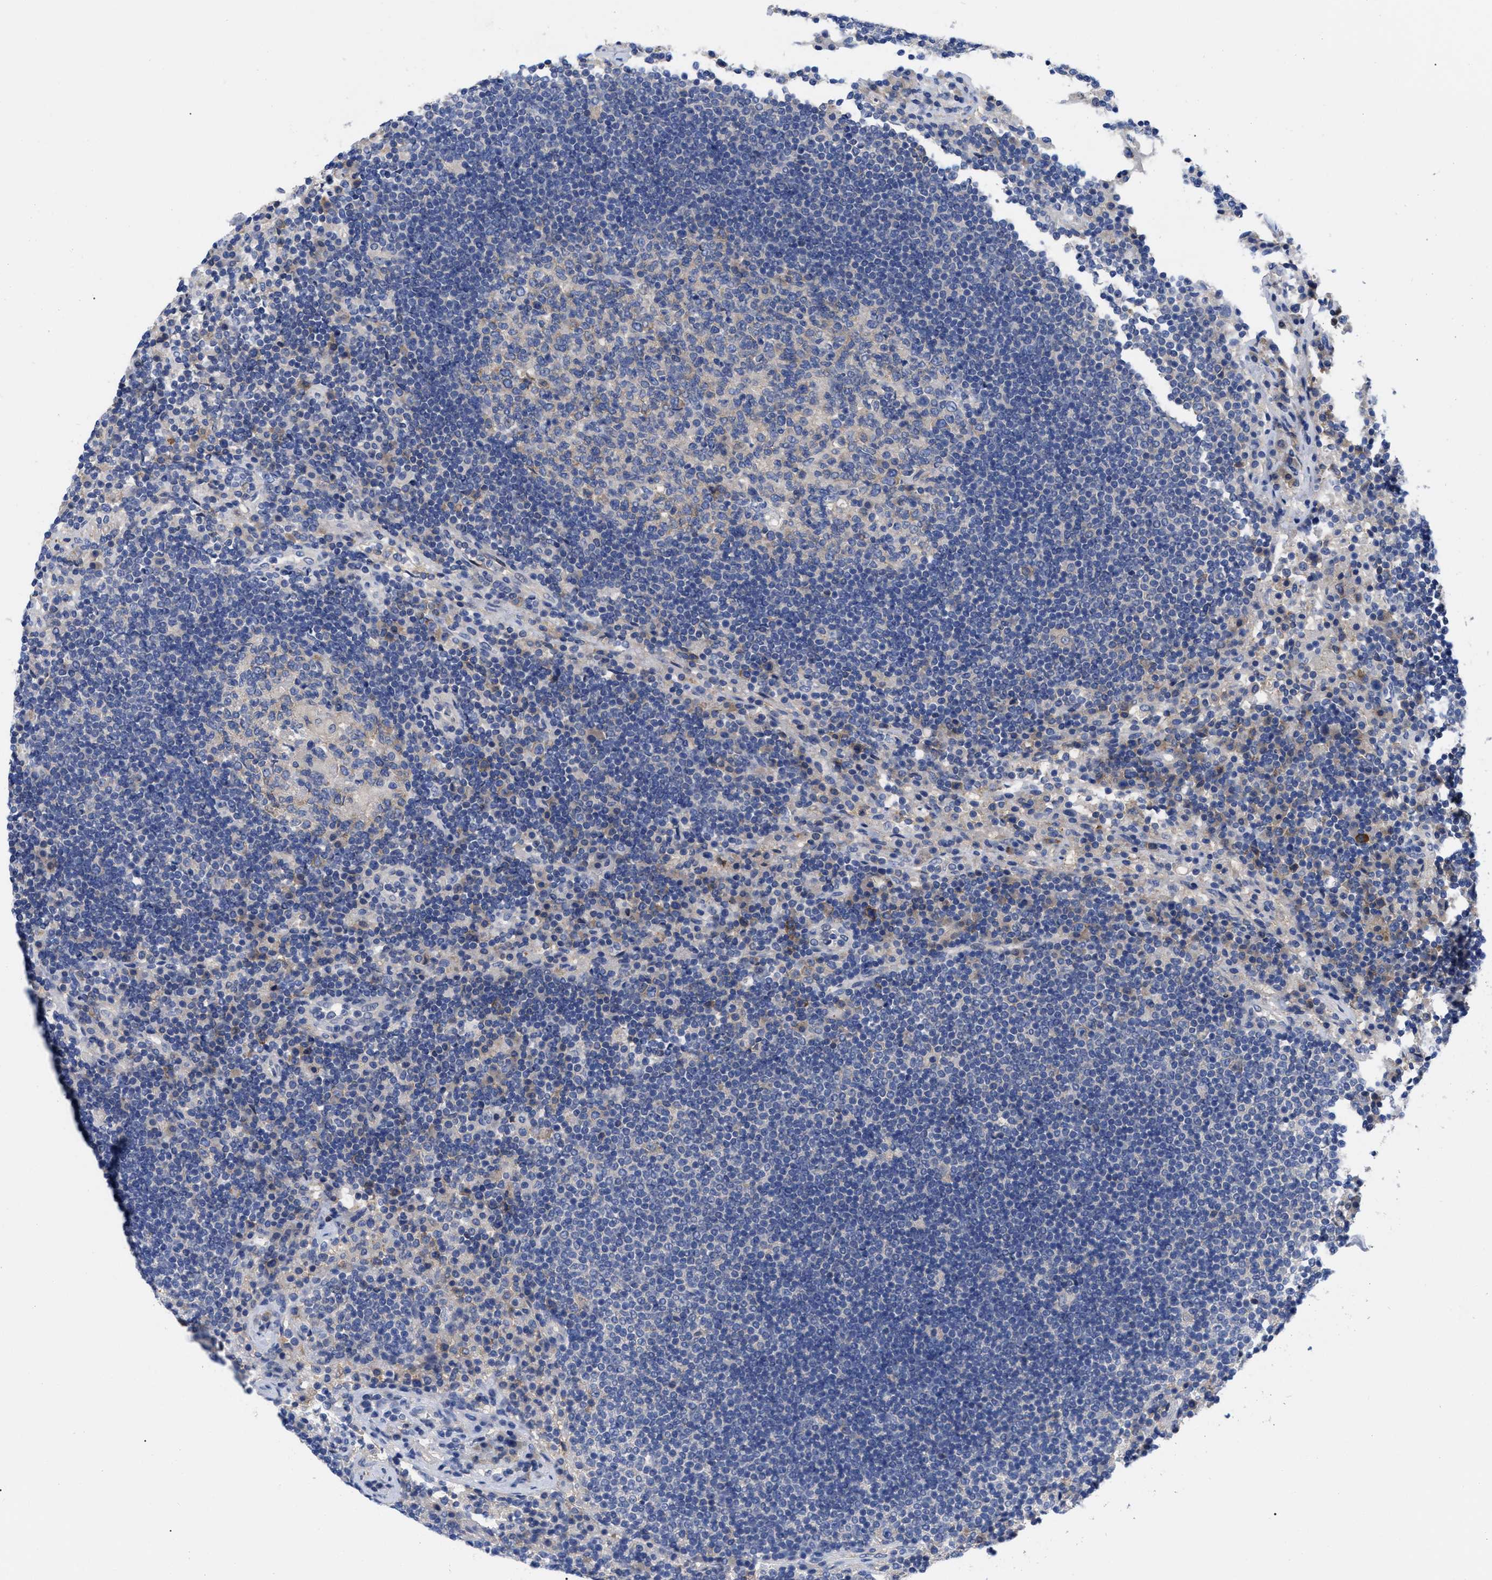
{"staining": {"intensity": "weak", "quantity": "<25%", "location": "cytoplasmic/membranous"}, "tissue": "lymph node", "cell_type": "Germinal center cells", "image_type": "normal", "snomed": [{"axis": "morphology", "description": "Normal tissue, NOS"}, {"axis": "topography", "description": "Lymph node"}], "caption": "Immunohistochemistry histopathology image of unremarkable lymph node: lymph node stained with DAB exhibits no significant protein staining in germinal center cells.", "gene": "RBKS", "patient": {"sex": "female", "age": 53}}